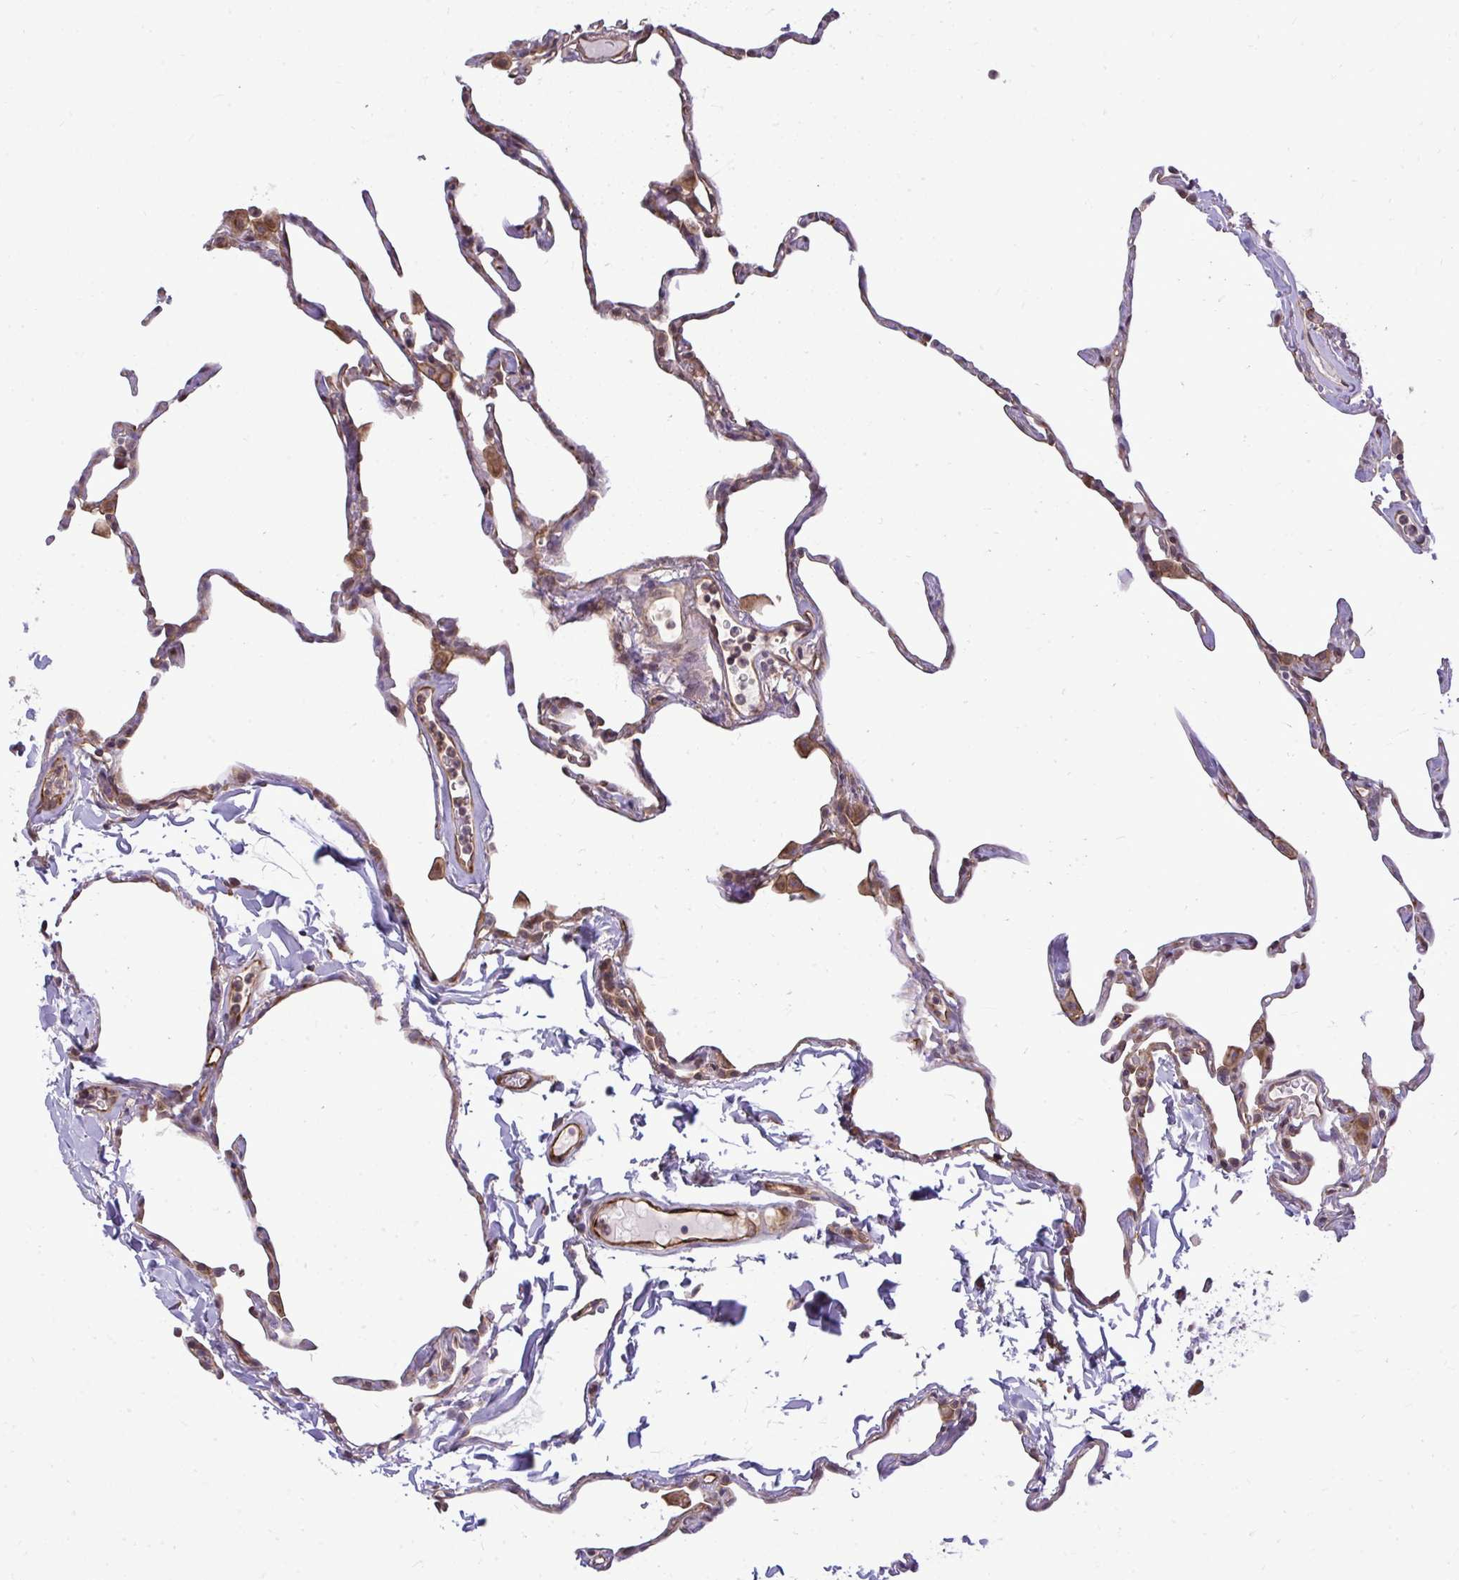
{"staining": {"intensity": "moderate", "quantity": "<25%", "location": "cytoplasmic/membranous"}, "tissue": "lung", "cell_type": "Alveolar cells", "image_type": "normal", "snomed": [{"axis": "morphology", "description": "Normal tissue, NOS"}, {"axis": "topography", "description": "Lung"}], "caption": "An image showing moderate cytoplasmic/membranous staining in approximately <25% of alveolar cells in benign lung, as visualized by brown immunohistochemical staining.", "gene": "FUT10", "patient": {"sex": "male", "age": 65}}